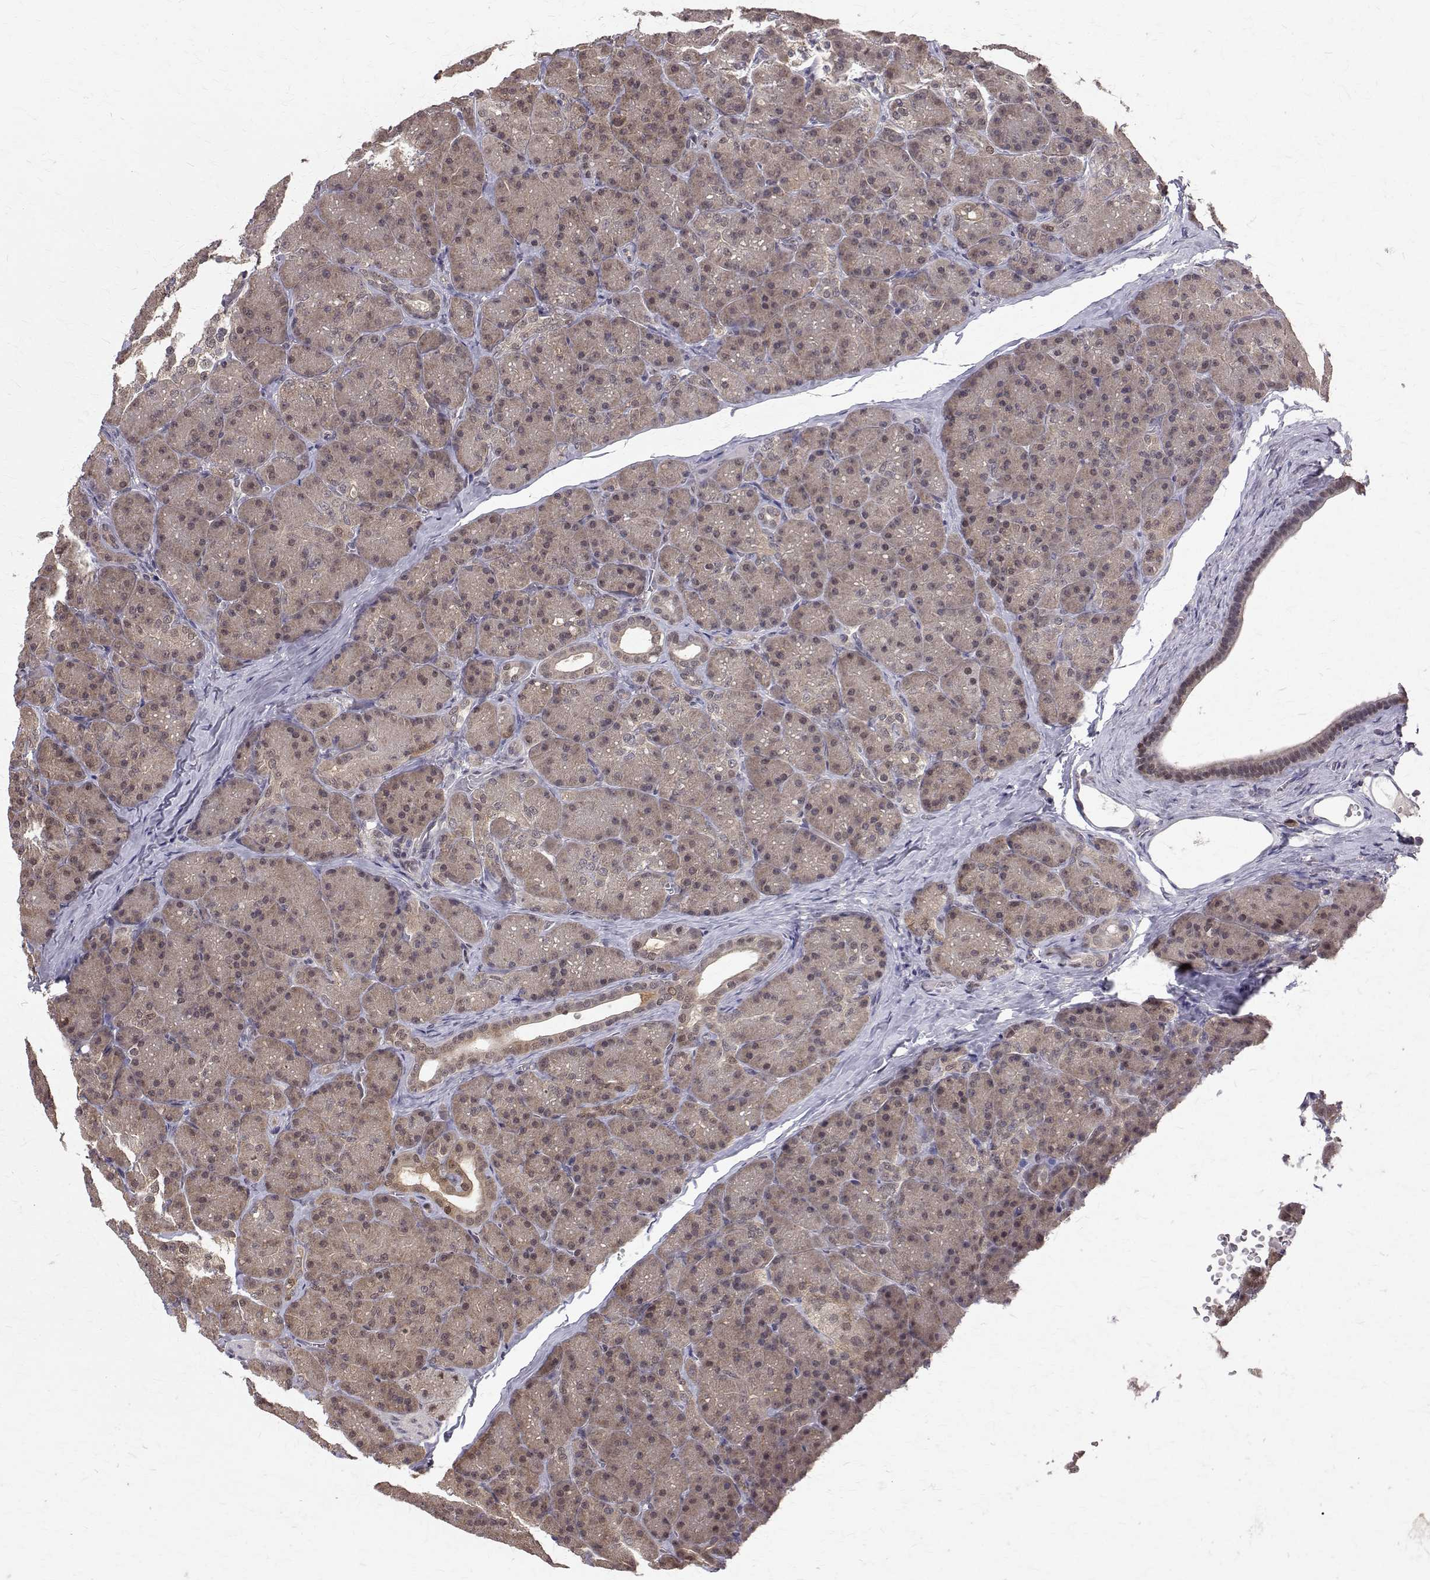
{"staining": {"intensity": "moderate", "quantity": "25%-75%", "location": "cytoplasmic/membranous,nuclear"}, "tissue": "pancreas", "cell_type": "Exocrine glandular cells", "image_type": "normal", "snomed": [{"axis": "morphology", "description": "Normal tissue, NOS"}, {"axis": "topography", "description": "Pancreas"}], "caption": "This is an image of IHC staining of normal pancreas, which shows moderate positivity in the cytoplasmic/membranous,nuclear of exocrine glandular cells.", "gene": "NIF3L1", "patient": {"sex": "male", "age": 57}}